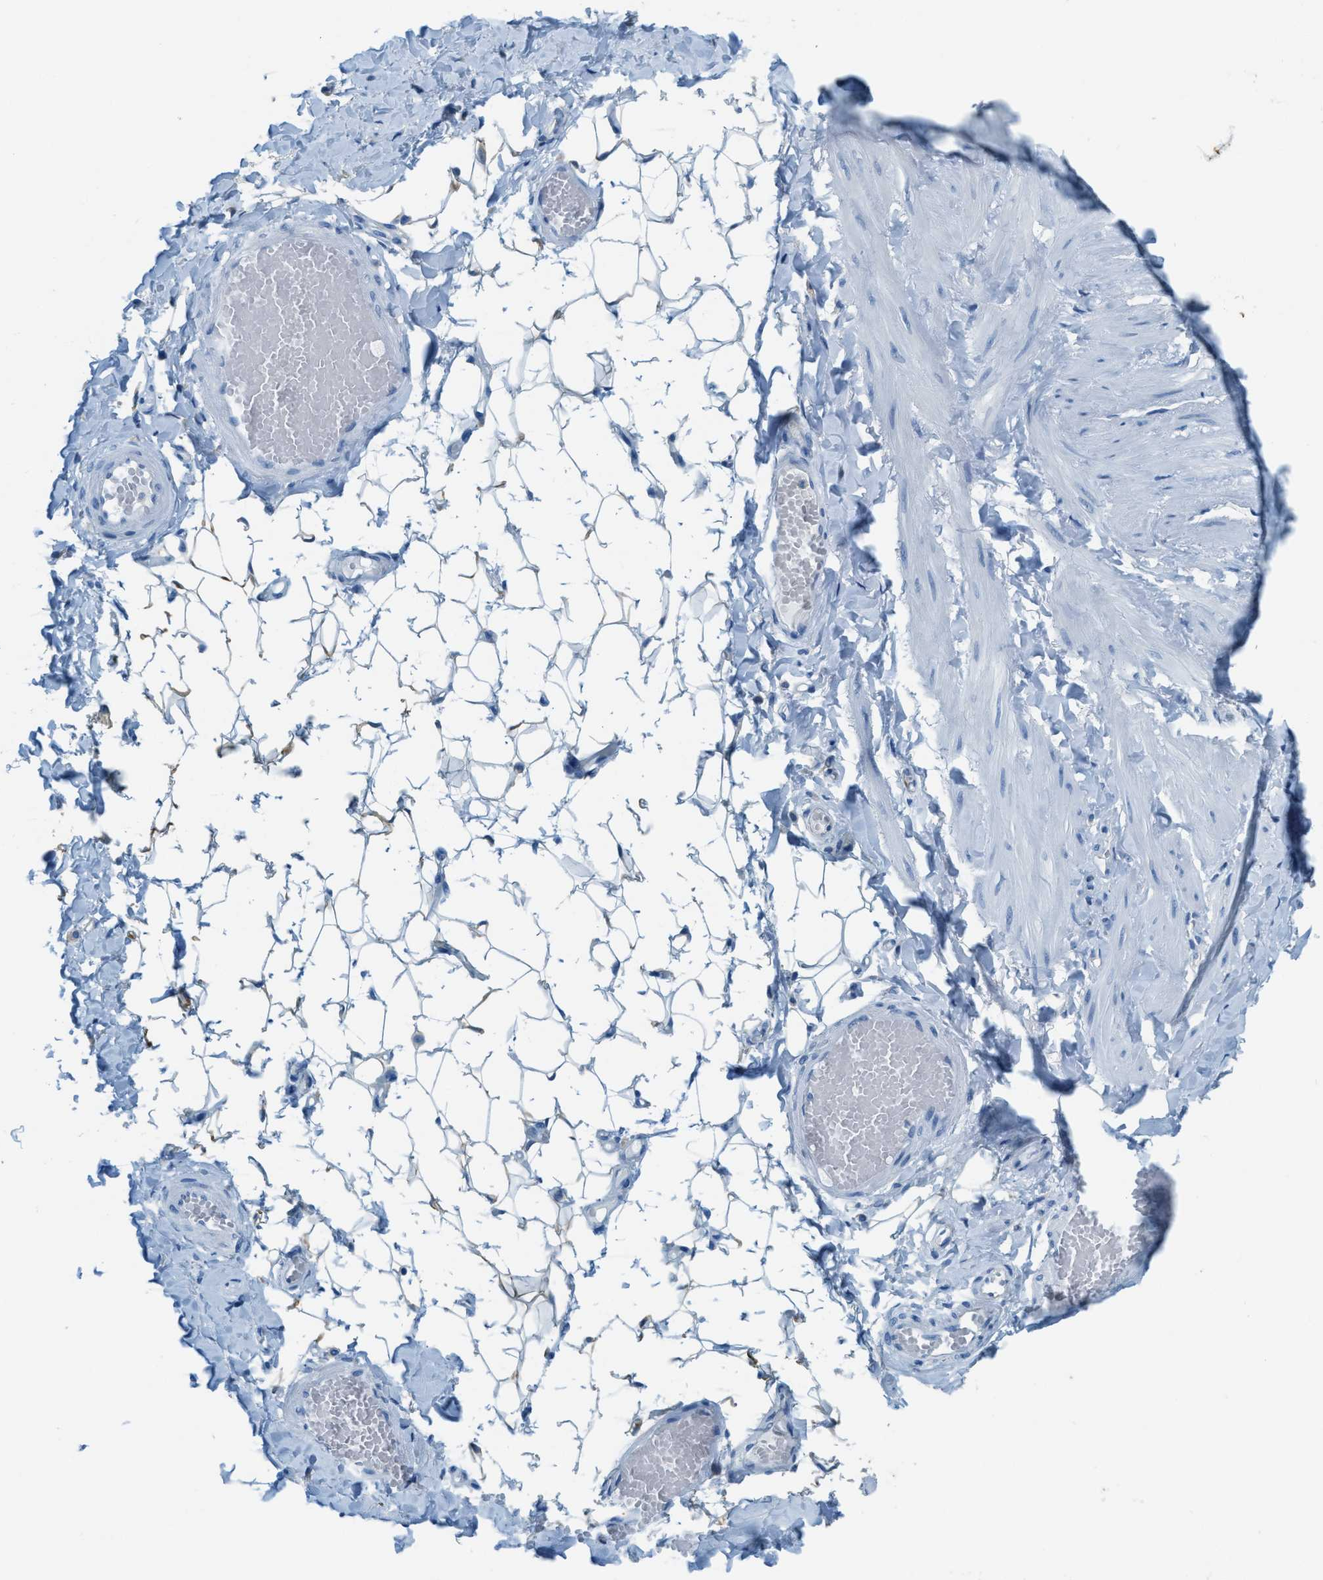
{"staining": {"intensity": "moderate", "quantity": "25%-75%", "location": "cytoplasmic/membranous"}, "tissue": "adipose tissue", "cell_type": "Adipocytes", "image_type": "normal", "snomed": [{"axis": "morphology", "description": "Normal tissue, NOS"}, {"axis": "topography", "description": "Adipose tissue"}, {"axis": "topography", "description": "Vascular tissue"}, {"axis": "topography", "description": "Peripheral nerve tissue"}], "caption": "Adipose tissue stained for a protein shows moderate cytoplasmic/membranous positivity in adipocytes. (IHC, brightfield microscopy, high magnification).", "gene": "MATCAP2", "patient": {"sex": "male", "age": 25}}